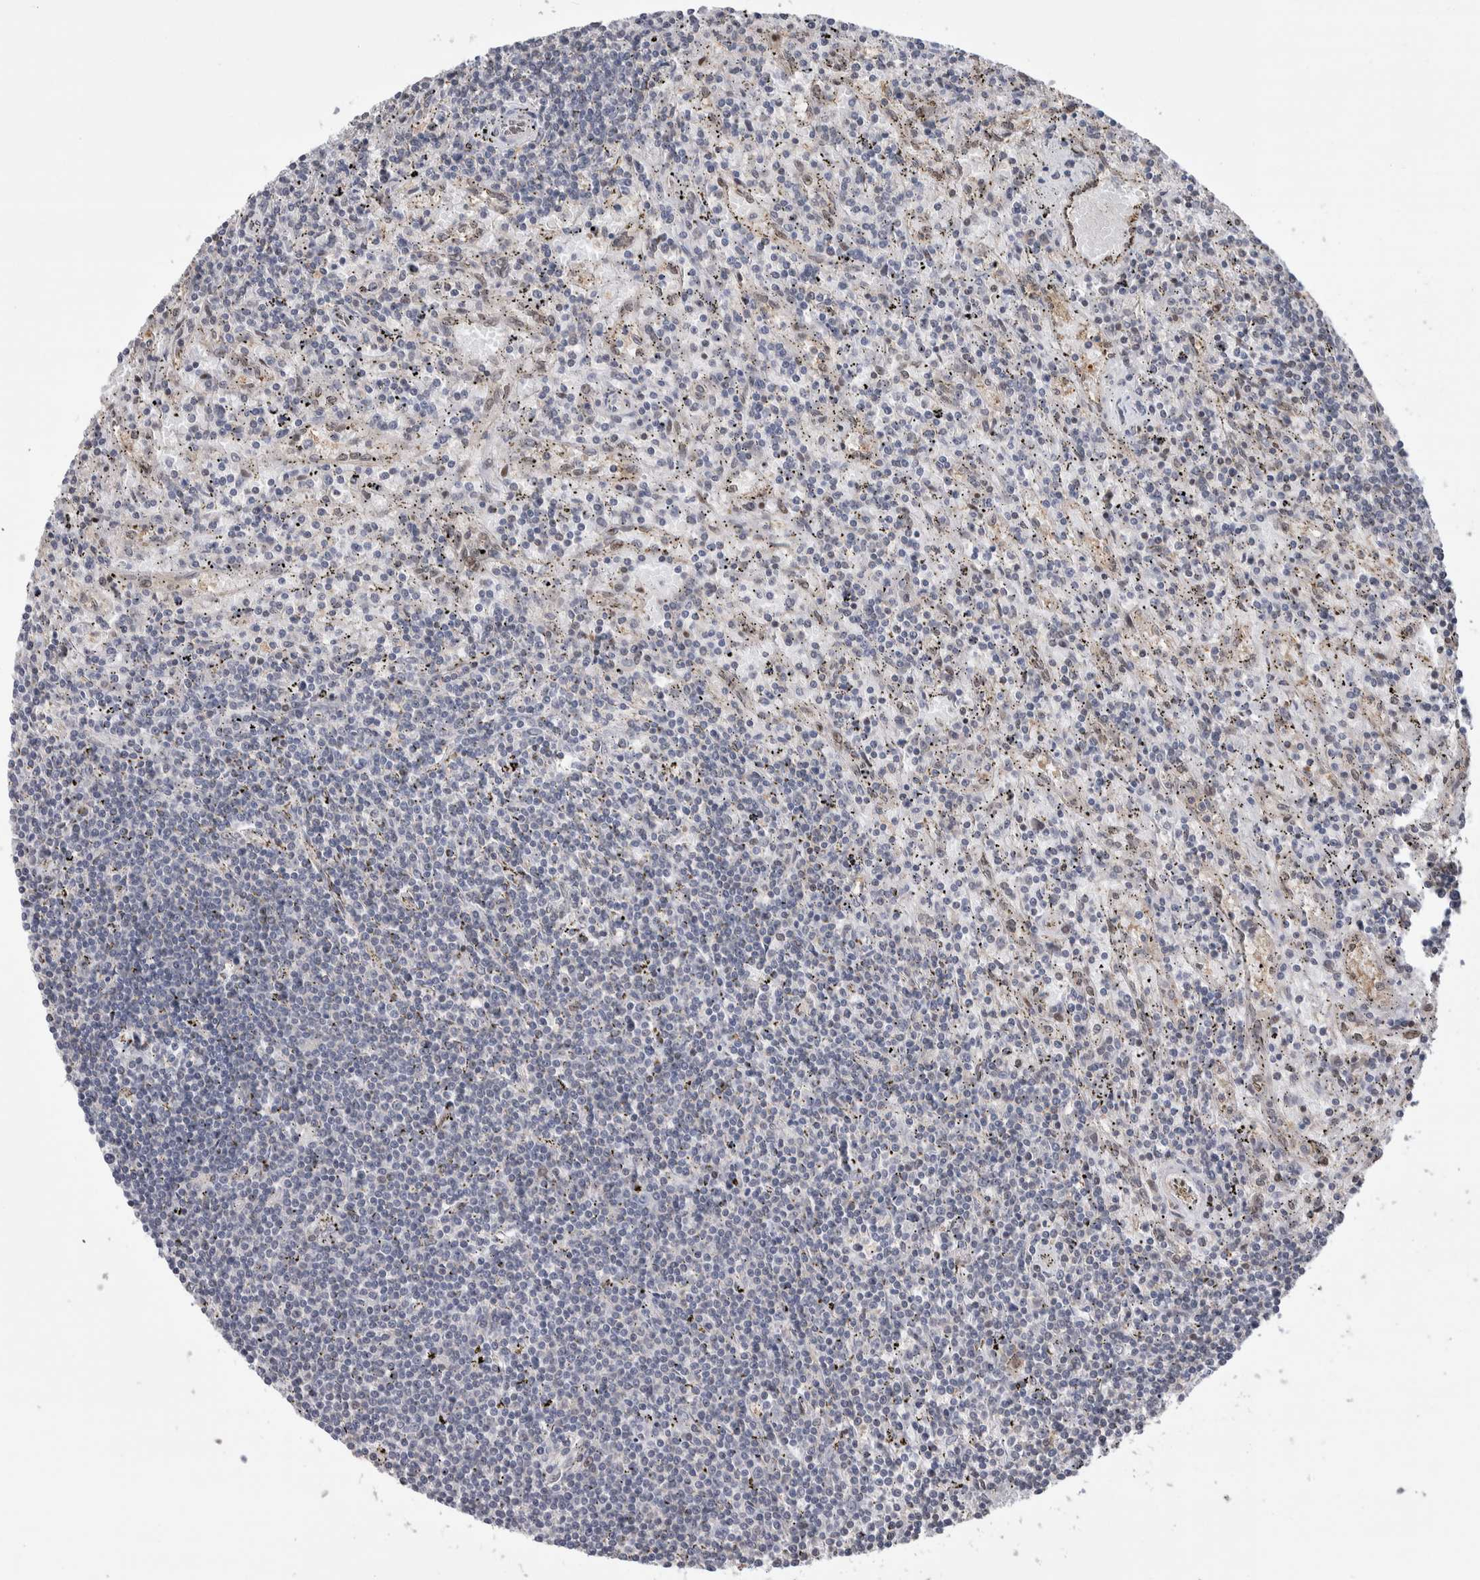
{"staining": {"intensity": "negative", "quantity": "none", "location": "none"}, "tissue": "lymphoma", "cell_type": "Tumor cells", "image_type": "cancer", "snomed": [{"axis": "morphology", "description": "Malignant lymphoma, non-Hodgkin's type, Low grade"}, {"axis": "topography", "description": "Spleen"}], "caption": "Photomicrograph shows no significant protein staining in tumor cells of malignant lymphoma, non-Hodgkin's type (low-grade).", "gene": "ZBTB49", "patient": {"sex": "male", "age": 76}}